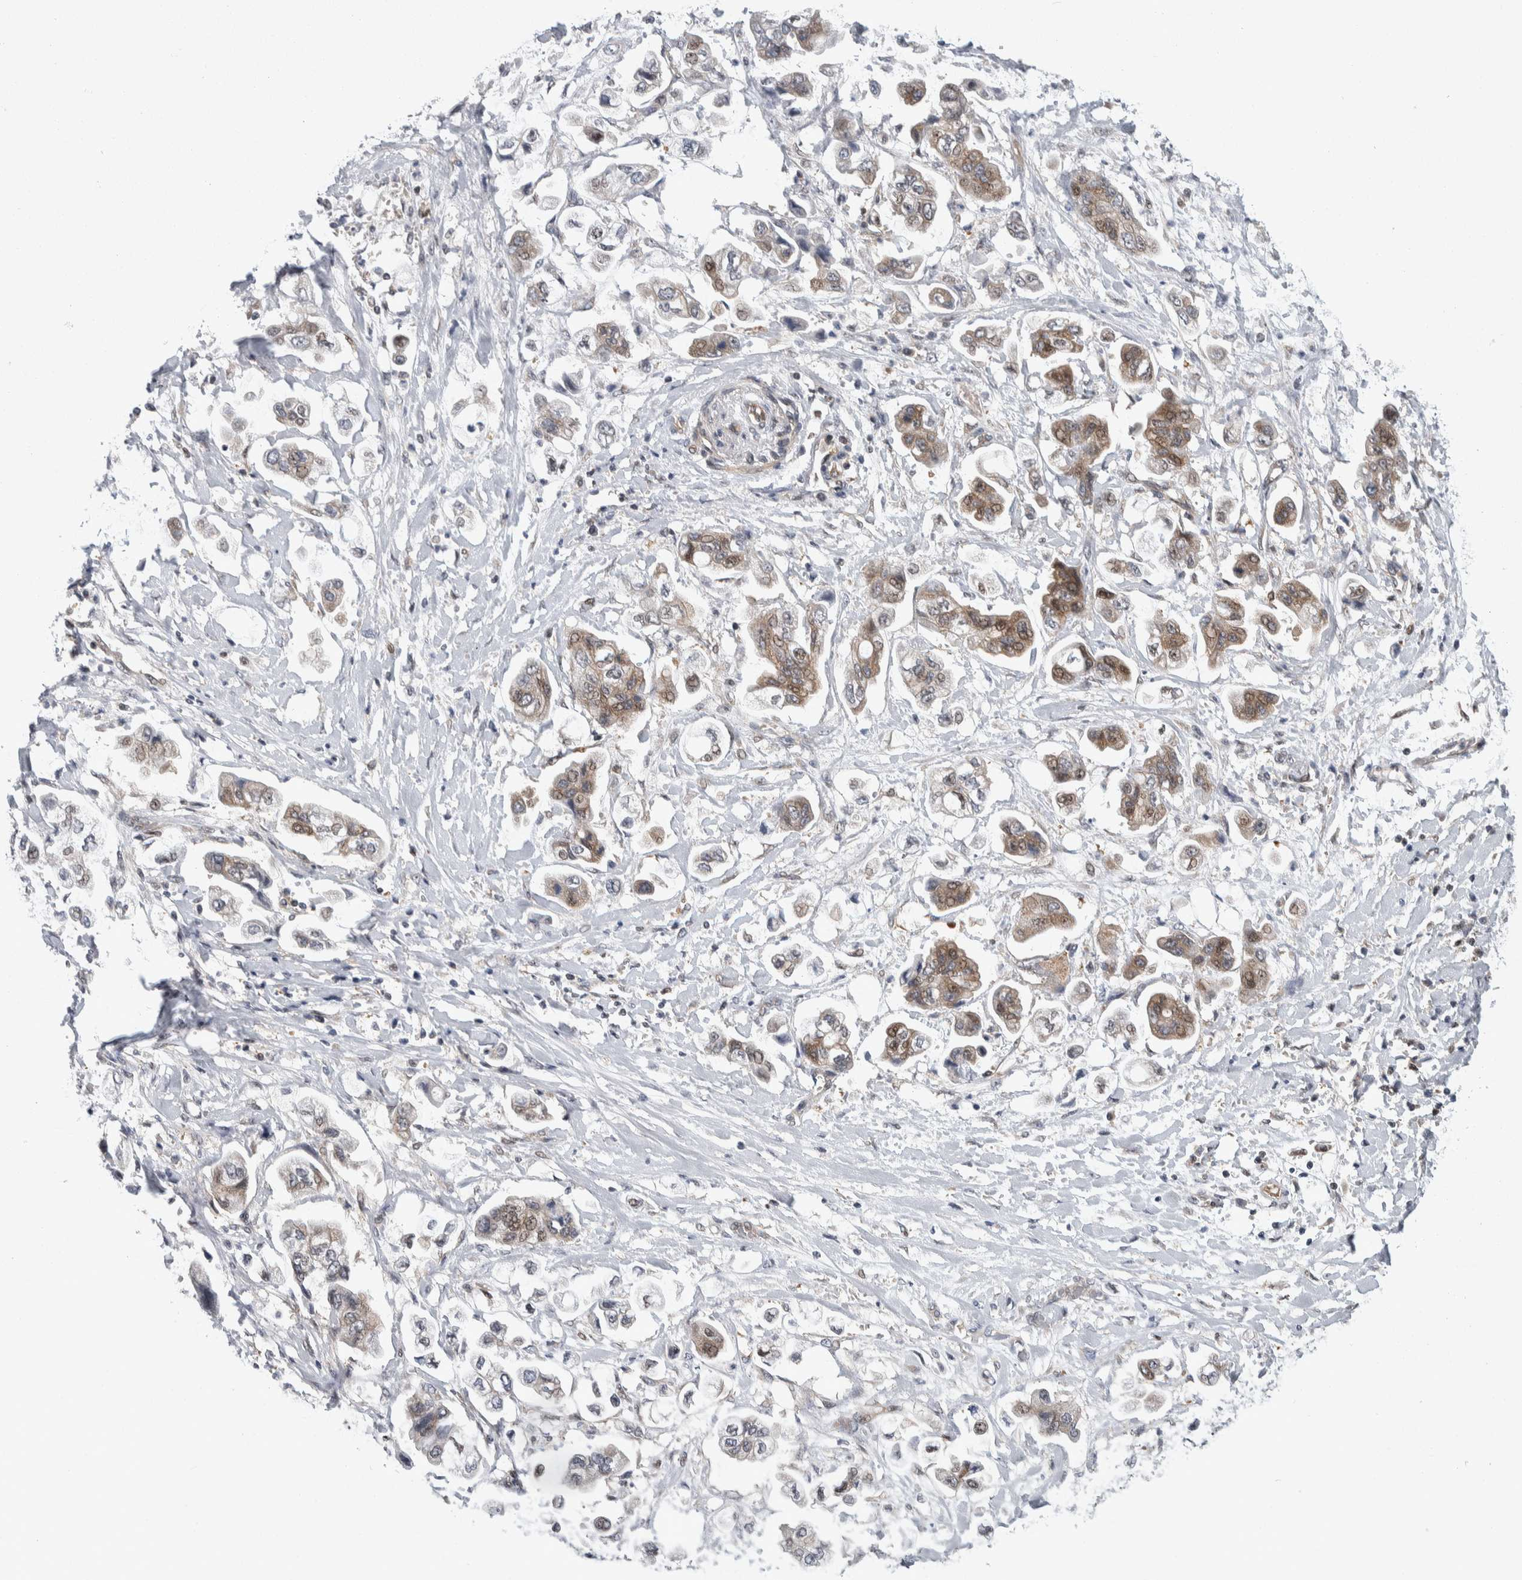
{"staining": {"intensity": "weak", "quantity": ">75%", "location": "cytoplasmic/membranous"}, "tissue": "stomach cancer", "cell_type": "Tumor cells", "image_type": "cancer", "snomed": [{"axis": "morphology", "description": "Adenocarcinoma, NOS"}, {"axis": "topography", "description": "Stomach"}], "caption": "Protein expression analysis of stomach cancer (adenocarcinoma) displays weak cytoplasmic/membranous staining in approximately >75% of tumor cells.", "gene": "PTPA", "patient": {"sex": "male", "age": 62}}